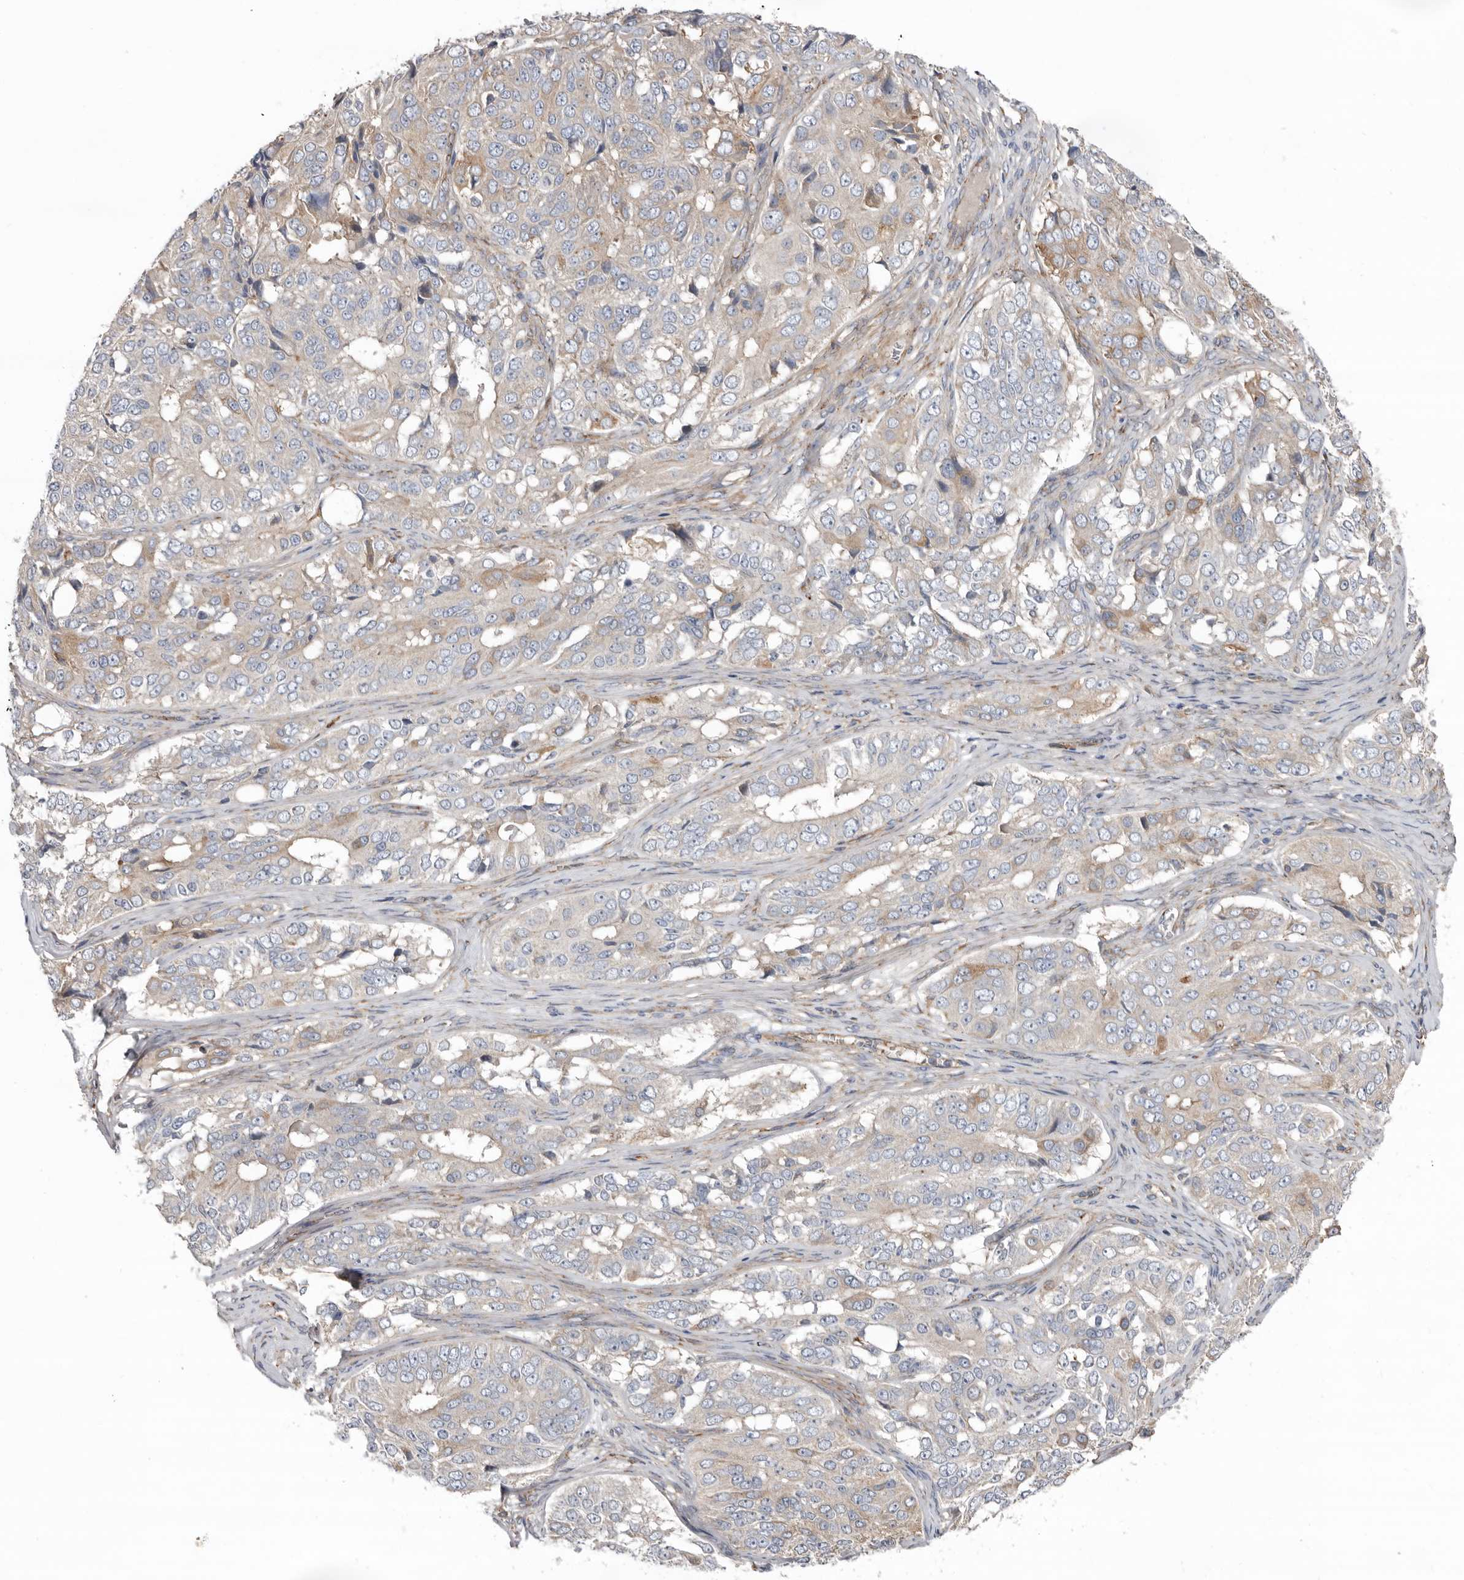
{"staining": {"intensity": "weak", "quantity": "<25%", "location": "cytoplasmic/membranous"}, "tissue": "ovarian cancer", "cell_type": "Tumor cells", "image_type": "cancer", "snomed": [{"axis": "morphology", "description": "Carcinoma, endometroid"}, {"axis": "topography", "description": "Ovary"}], "caption": "IHC histopathology image of ovarian cancer stained for a protein (brown), which demonstrates no staining in tumor cells.", "gene": "LUZP1", "patient": {"sex": "female", "age": 51}}